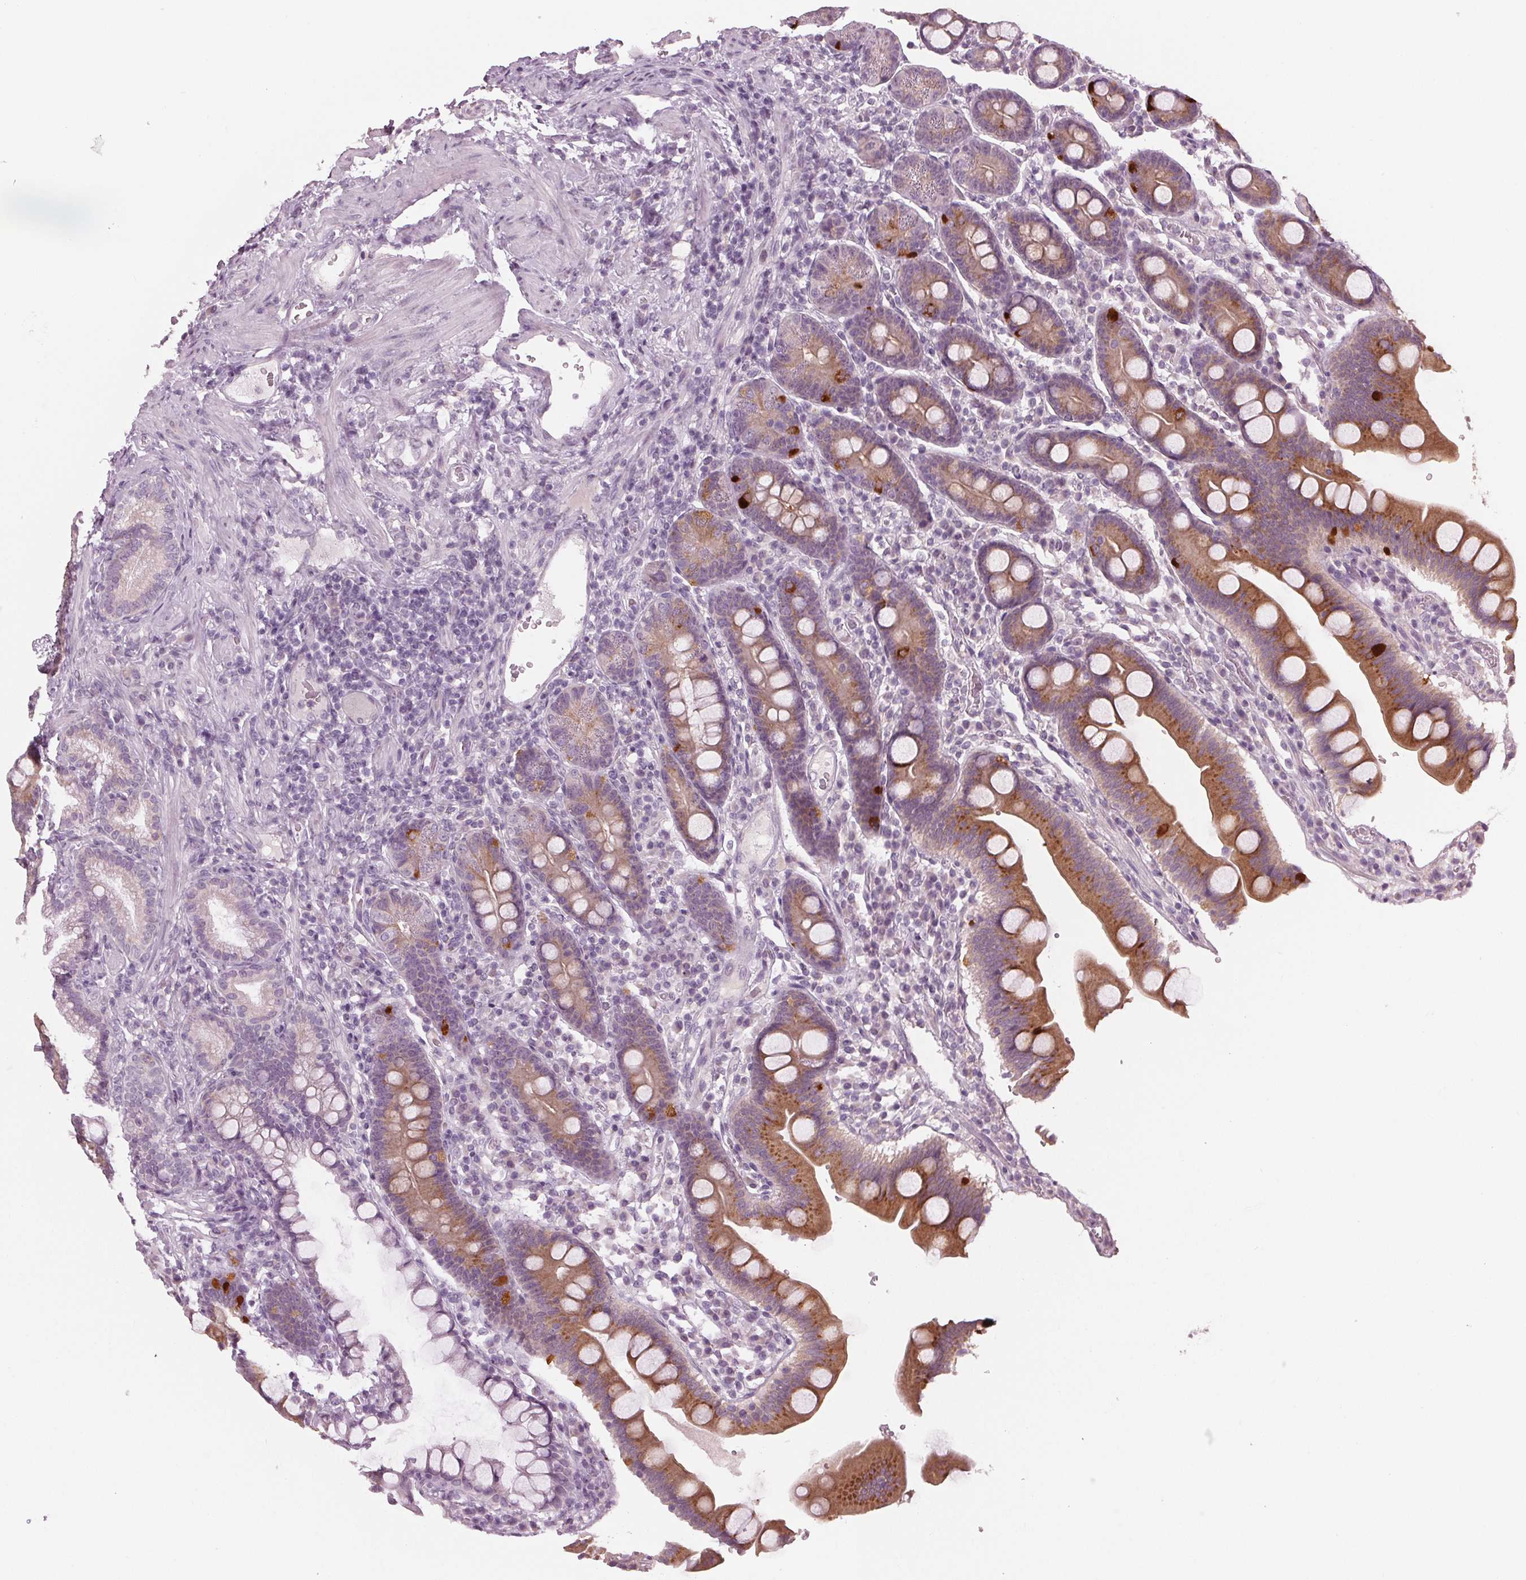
{"staining": {"intensity": "moderate", "quantity": ">75%", "location": "cytoplasmic/membranous"}, "tissue": "duodenum", "cell_type": "Glandular cells", "image_type": "normal", "snomed": [{"axis": "morphology", "description": "Normal tissue, NOS"}, {"axis": "topography", "description": "Pancreas"}, {"axis": "topography", "description": "Duodenum"}], "caption": "High-power microscopy captured an immunohistochemistry image of unremarkable duodenum, revealing moderate cytoplasmic/membranous expression in approximately >75% of glandular cells. (brown staining indicates protein expression, while blue staining denotes nuclei).", "gene": "PRAP1", "patient": {"sex": "male", "age": 59}}